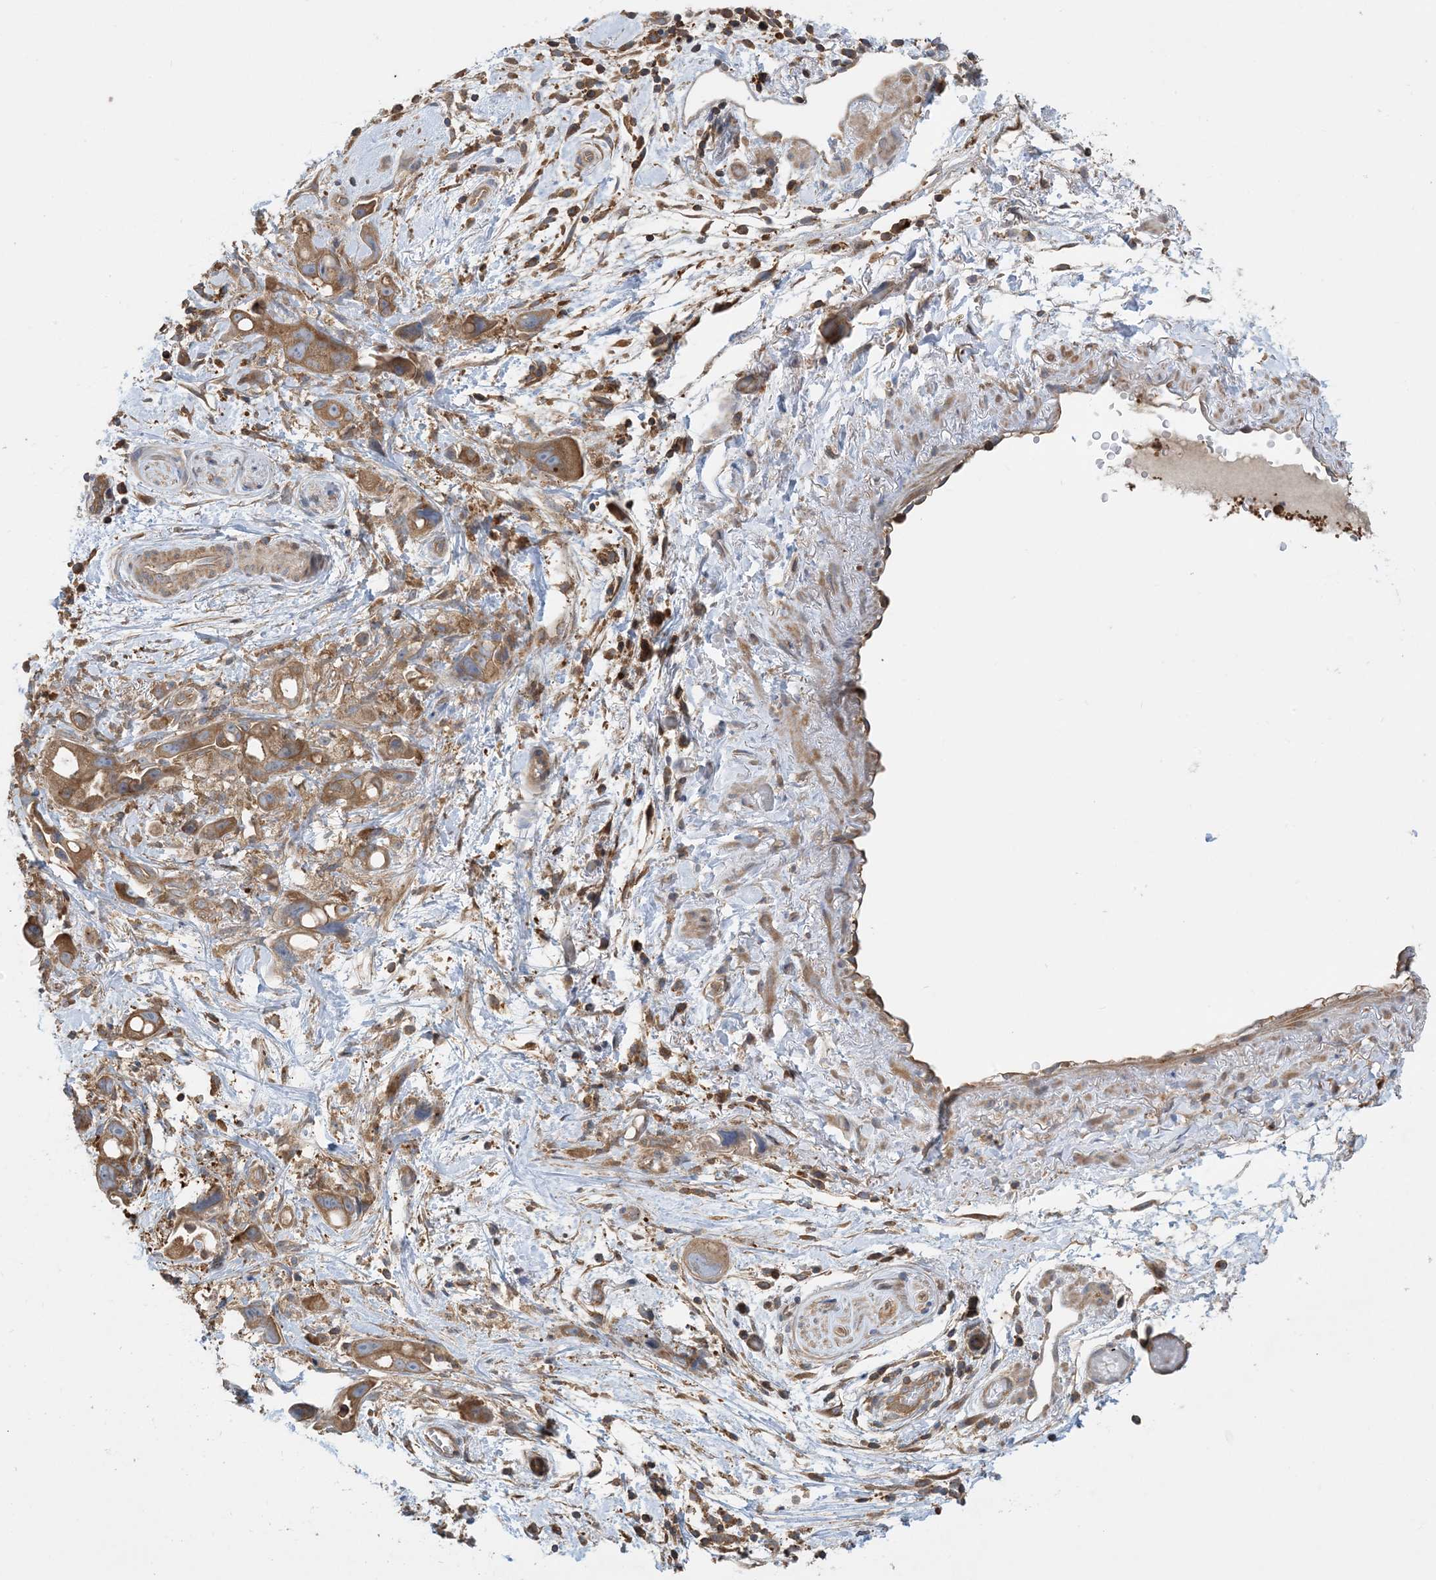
{"staining": {"intensity": "moderate", "quantity": ">75%", "location": "cytoplasmic/membranous"}, "tissue": "pancreatic cancer", "cell_type": "Tumor cells", "image_type": "cancer", "snomed": [{"axis": "morphology", "description": "Normal tissue, NOS"}, {"axis": "morphology", "description": "Adenocarcinoma, NOS"}, {"axis": "topography", "description": "Pancreas"}], "caption": "The photomicrograph displays immunohistochemical staining of pancreatic cancer (adenocarcinoma). There is moderate cytoplasmic/membranous positivity is identified in about >75% of tumor cells.", "gene": "SFMBT2", "patient": {"sex": "female", "age": 68}}